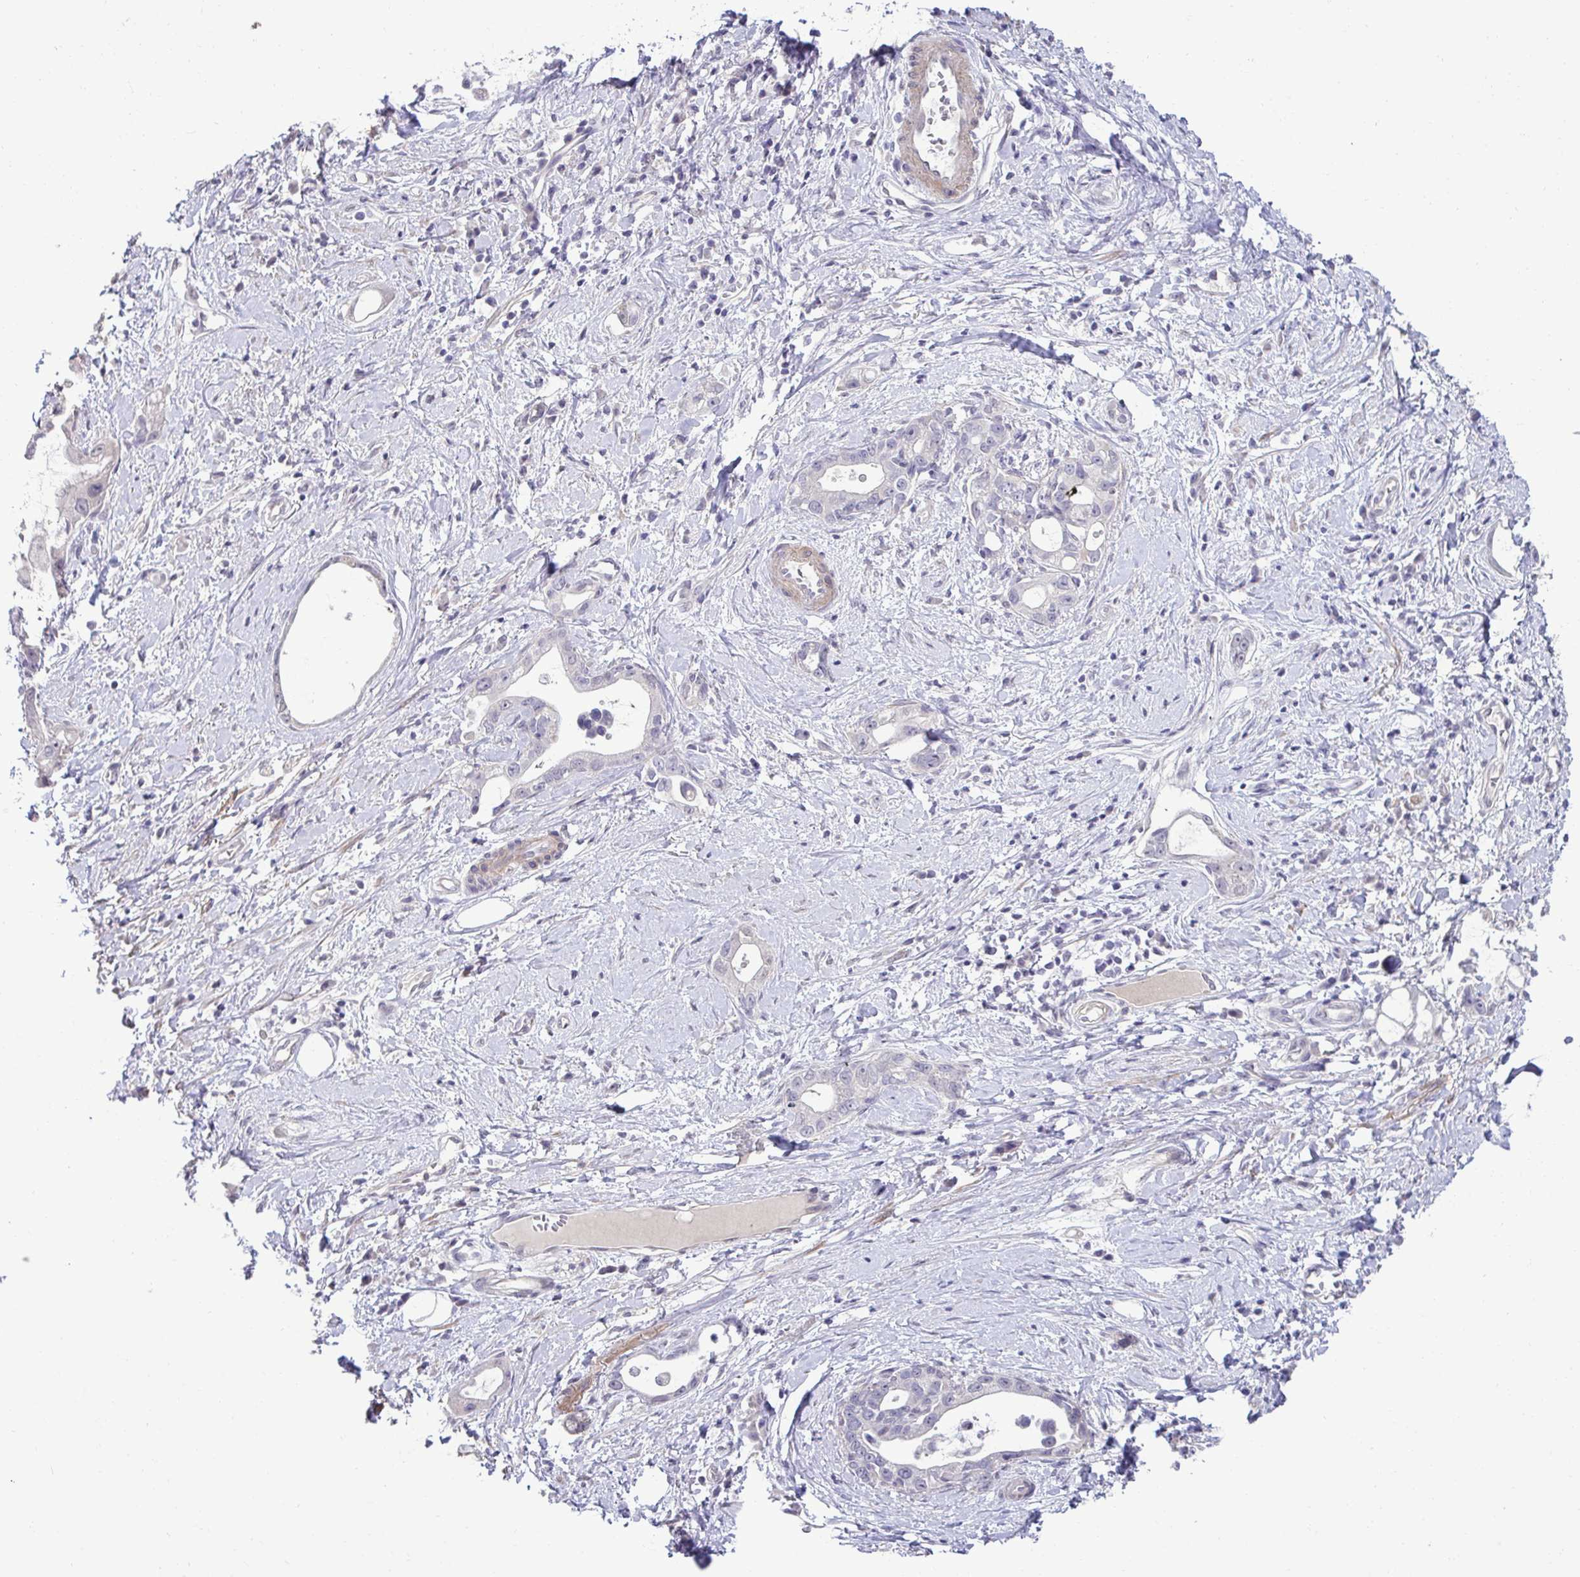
{"staining": {"intensity": "negative", "quantity": "none", "location": "none"}, "tissue": "stomach cancer", "cell_type": "Tumor cells", "image_type": "cancer", "snomed": [{"axis": "morphology", "description": "Adenocarcinoma, NOS"}, {"axis": "topography", "description": "Stomach"}], "caption": "Immunohistochemical staining of human adenocarcinoma (stomach) demonstrates no significant expression in tumor cells.", "gene": "SLC30A3", "patient": {"sex": "male", "age": 55}}